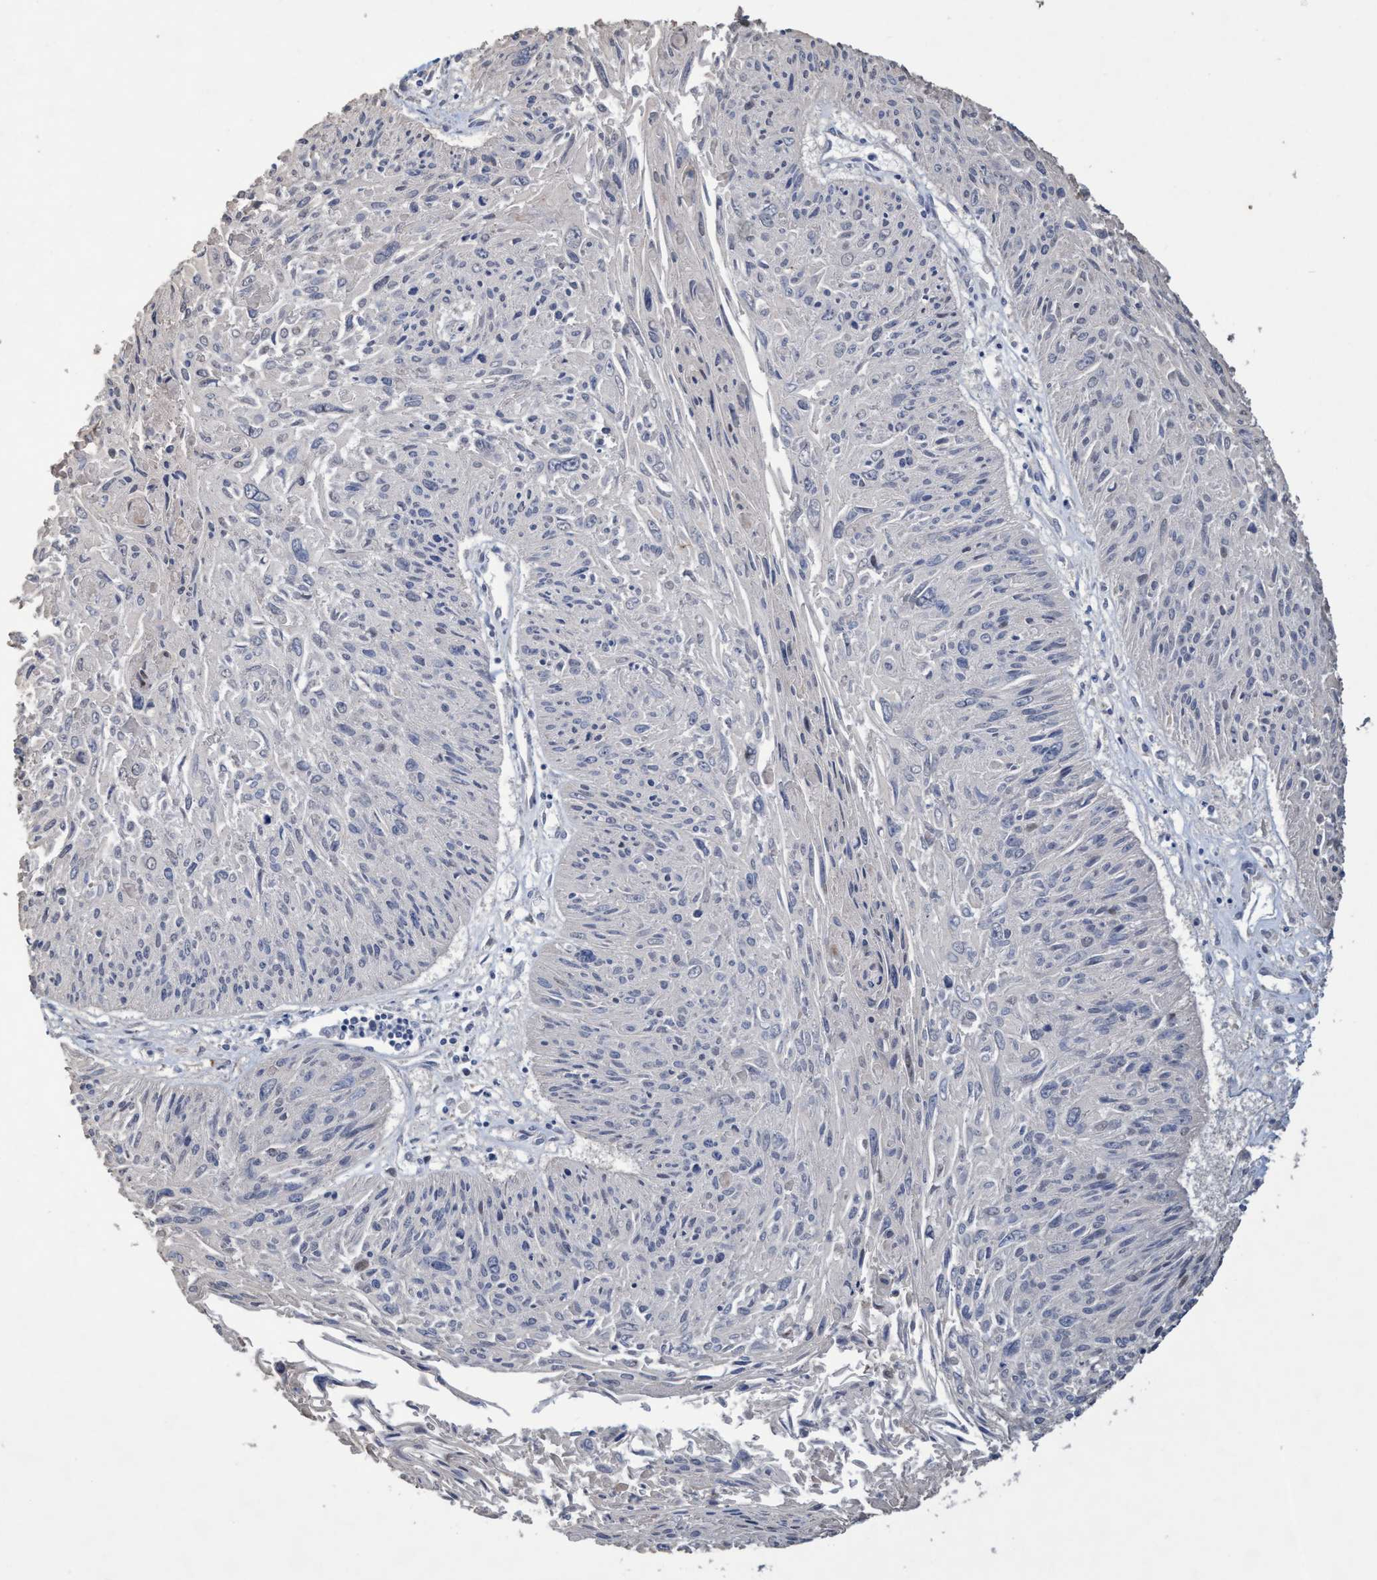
{"staining": {"intensity": "negative", "quantity": "none", "location": "none"}, "tissue": "cervical cancer", "cell_type": "Tumor cells", "image_type": "cancer", "snomed": [{"axis": "morphology", "description": "Squamous cell carcinoma, NOS"}, {"axis": "topography", "description": "Cervix"}], "caption": "DAB (3,3'-diaminobenzidine) immunohistochemical staining of cervical cancer displays no significant staining in tumor cells.", "gene": "BBS9", "patient": {"sex": "female", "age": 51}}